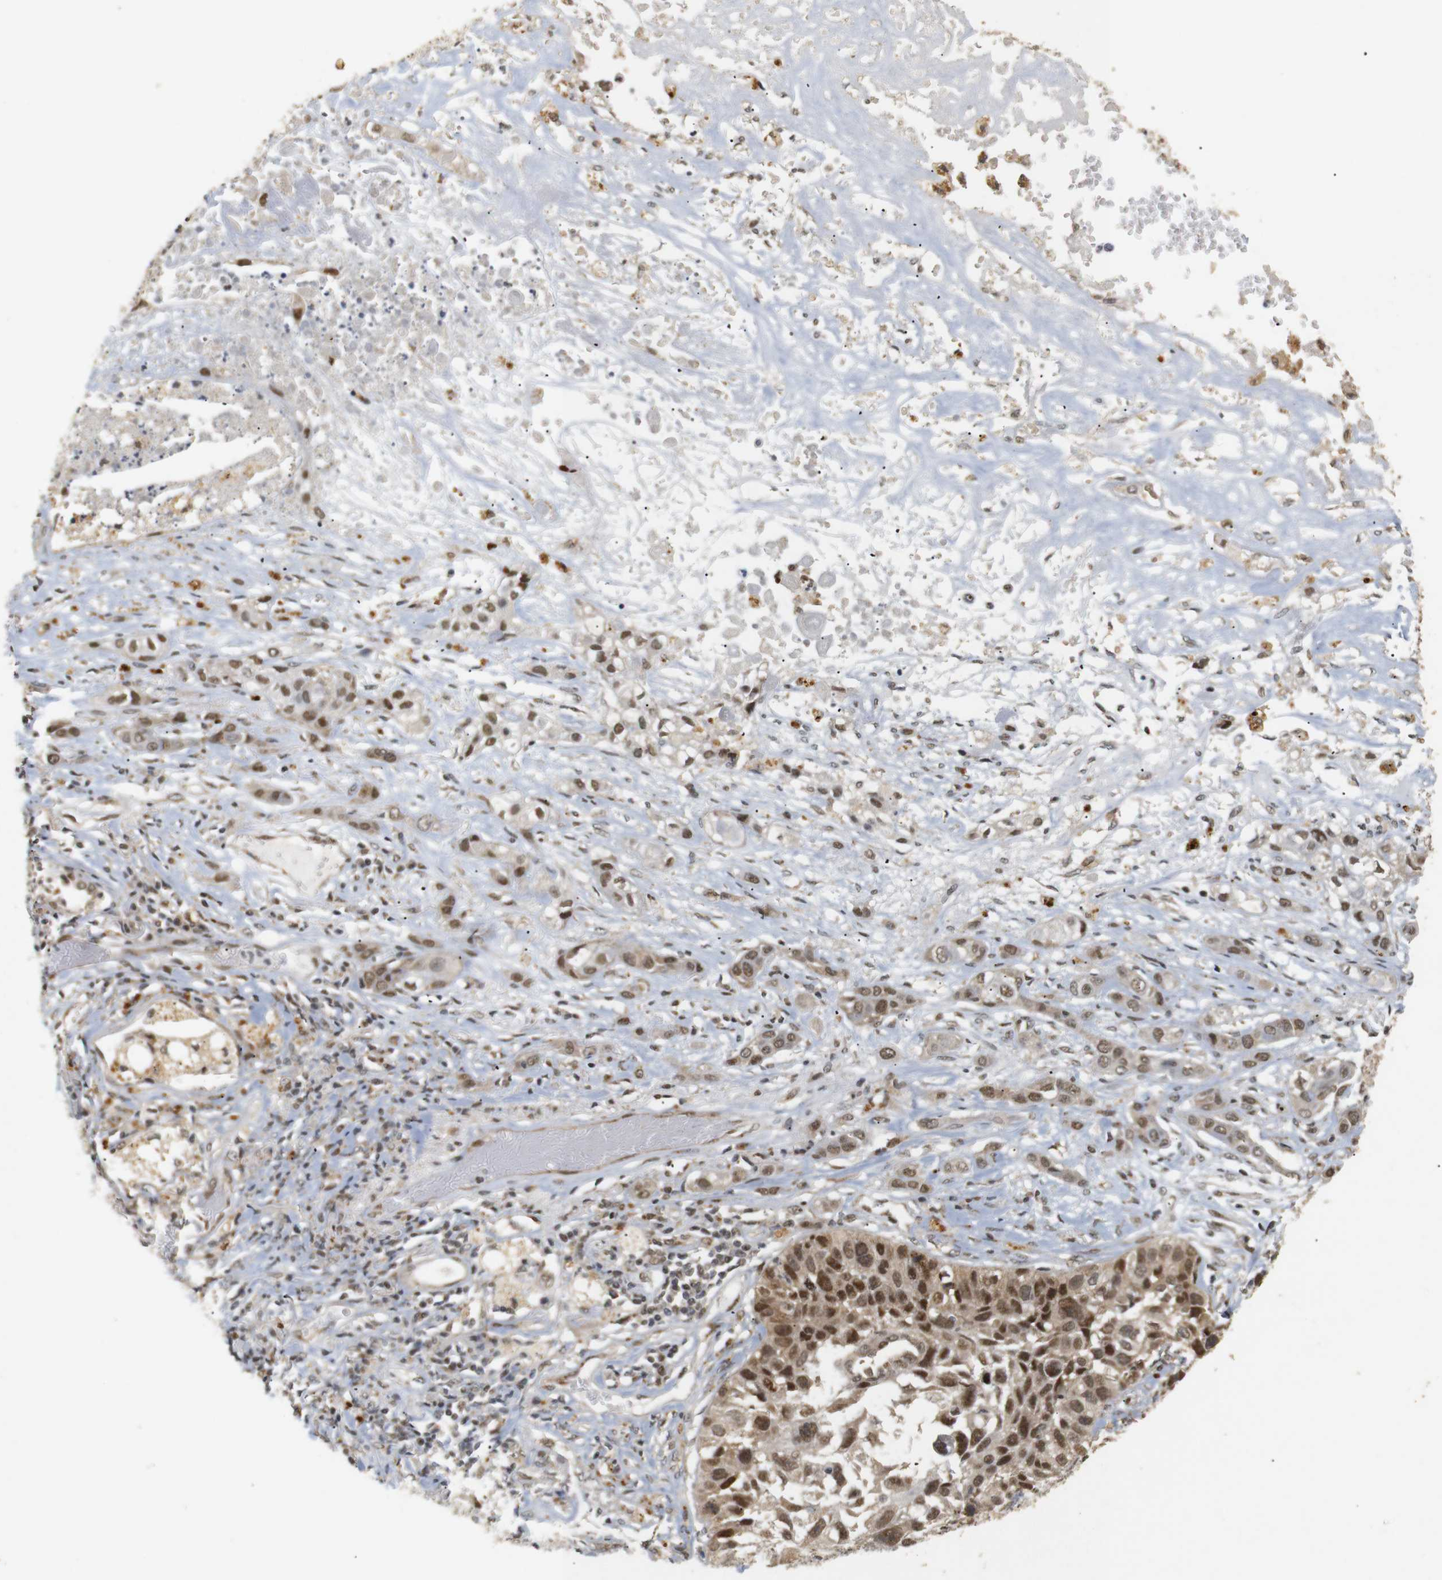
{"staining": {"intensity": "moderate", "quantity": ">75%", "location": "cytoplasmic/membranous,nuclear"}, "tissue": "lung cancer", "cell_type": "Tumor cells", "image_type": "cancer", "snomed": [{"axis": "morphology", "description": "Squamous cell carcinoma, NOS"}, {"axis": "topography", "description": "Lung"}], "caption": "Moderate cytoplasmic/membranous and nuclear expression for a protein is seen in about >75% of tumor cells of lung cancer using immunohistochemistry (IHC).", "gene": "PYM1", "patient": {"sex": "male", "age": 71}}